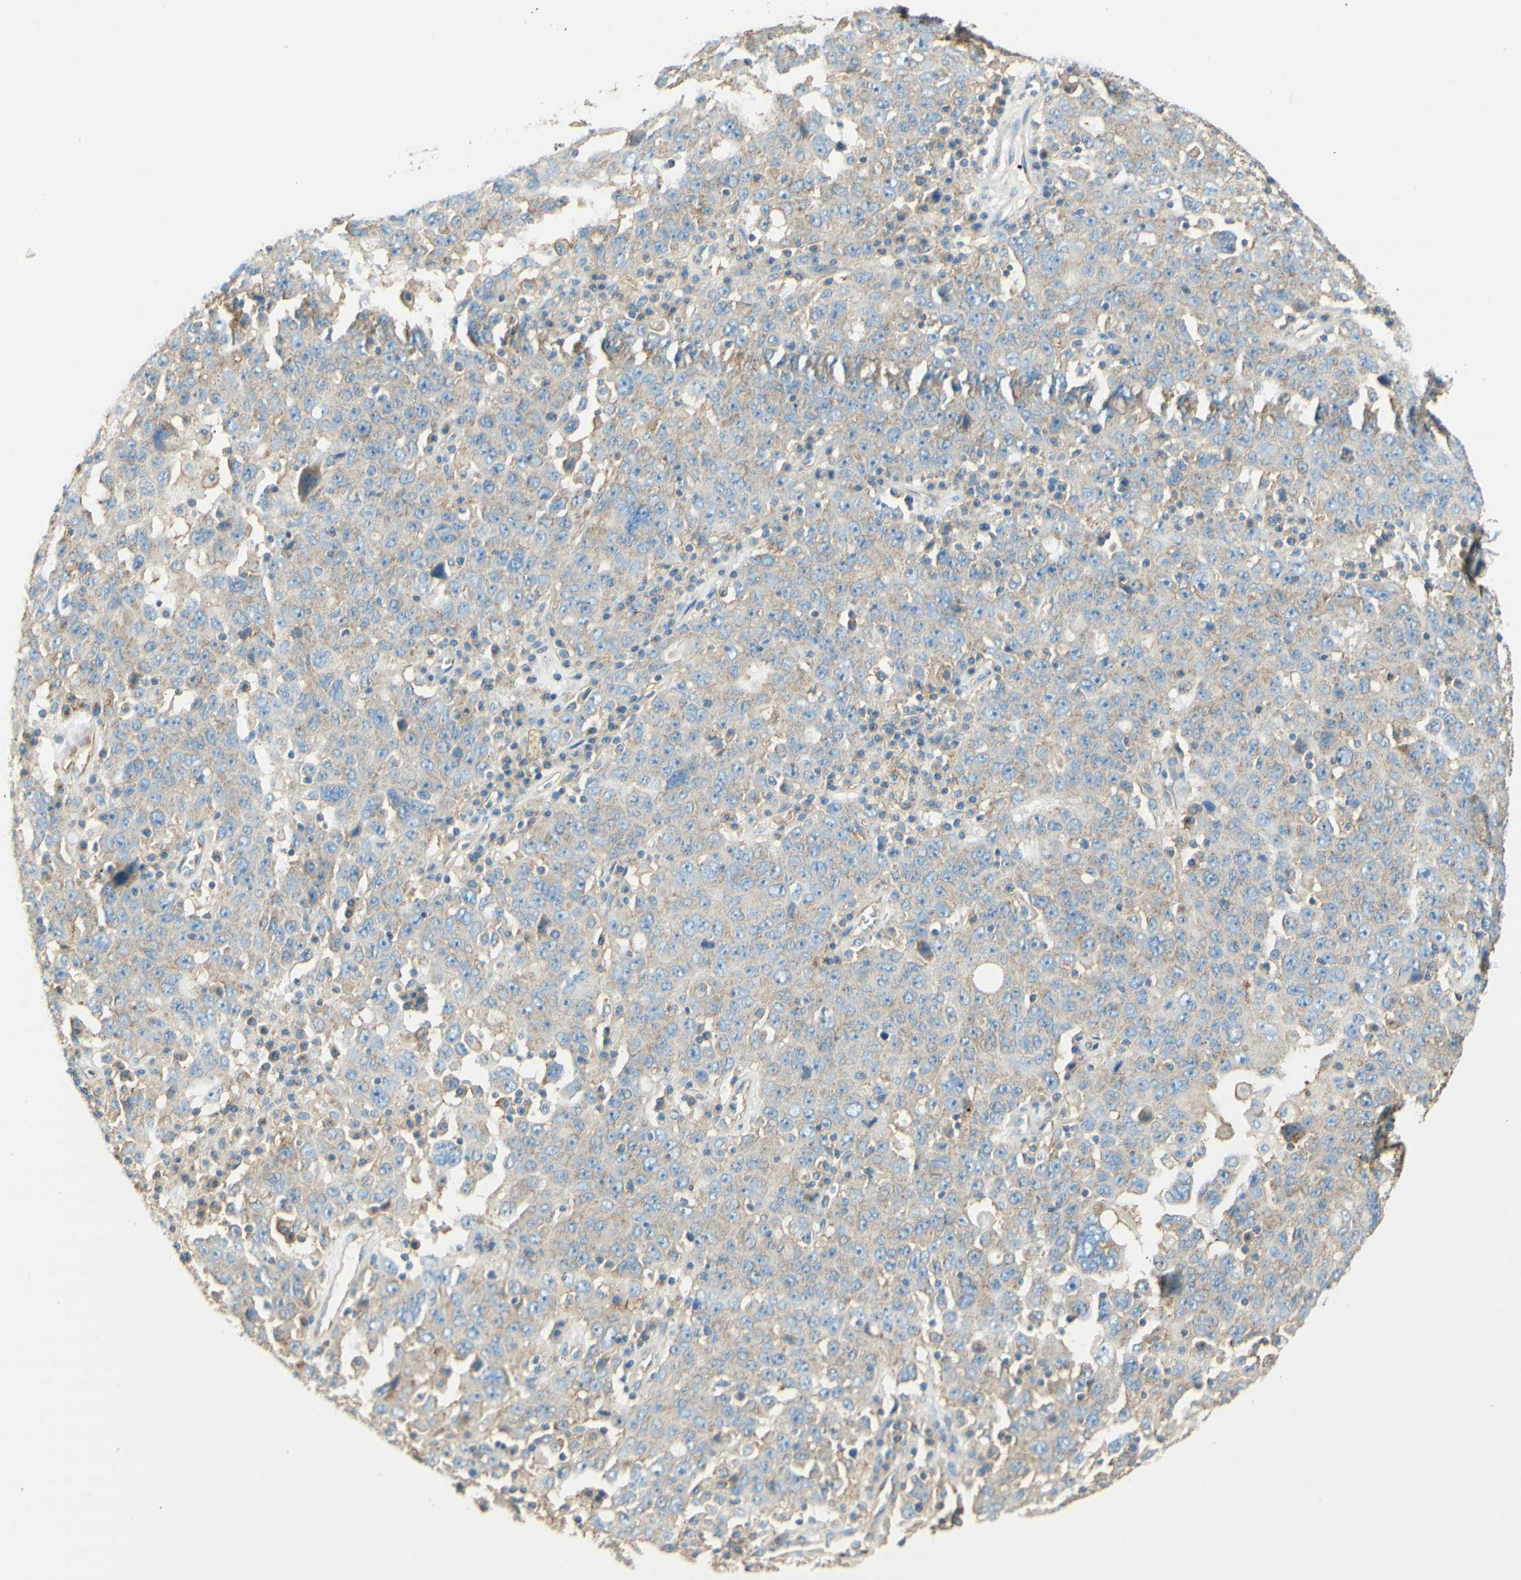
{"staining": {"intensity": "weak", "quantity": "25%-75%", "location": "cytoplasmic/membranous"}, "tissue": "ovarian cancer", "cell_type": "Tumor cells", "image_type": "cancer", "snomed": [{"axis": "morphology", "description": "Carcinoma, endometroid"}, {"axis": "topography", "description": "Ovary"}], "caption": "Endometroid carcinoma (ovarian) tissue displays weak cytoplasmic/membranous positivity in about 25%-75% of tumor cells, visualized by immunohistochemistry. (Stains: DAB (3,3'-diaminobenzidine) in brown, nuclei in blue, Microscopy: brightfield microscopy at high magnification).", "gene": "CLTC", "patient": {"sex": "female", "age": 62}}